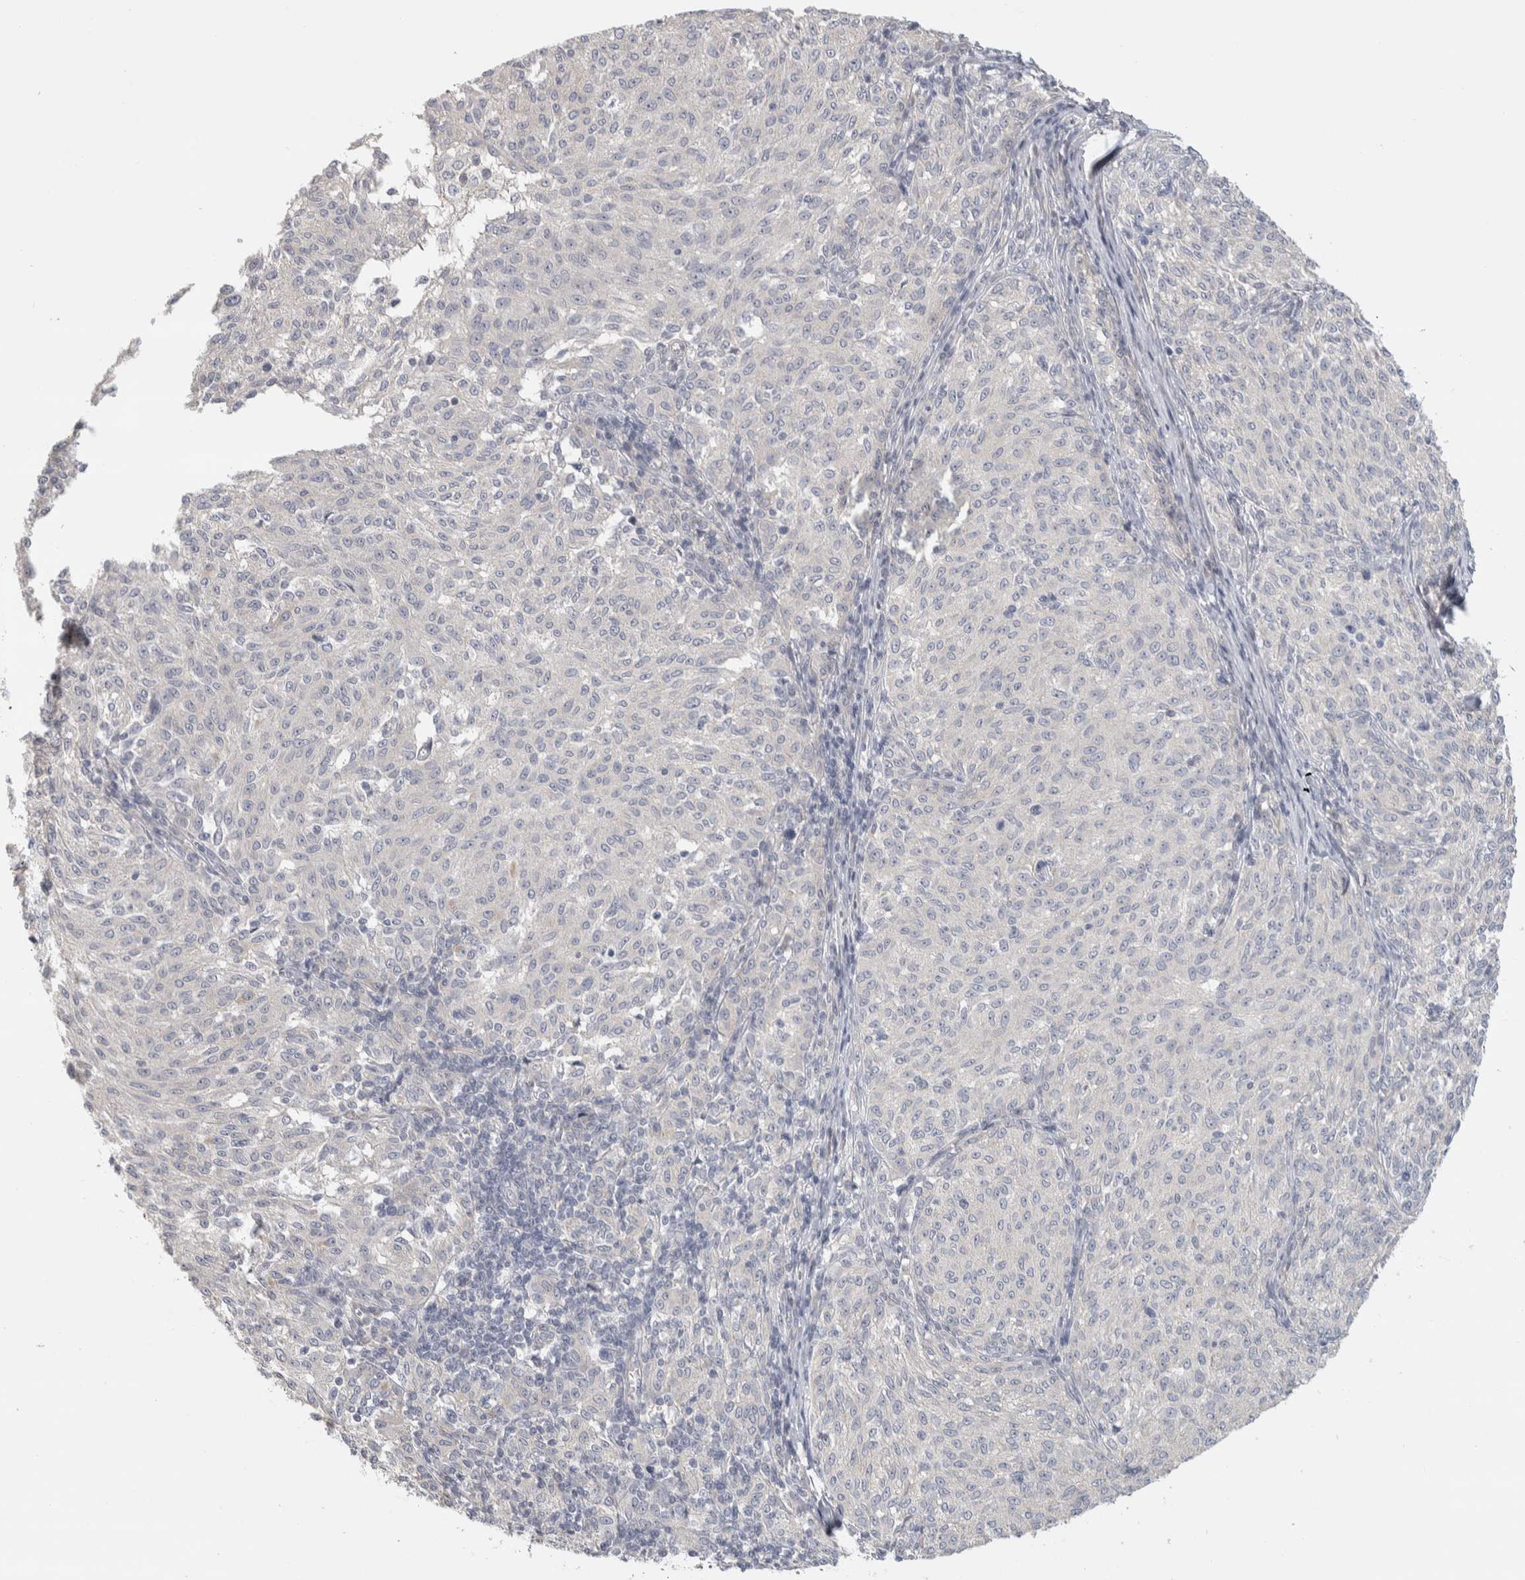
{"staining": {"intensity": "negative", "quantity": "none", "location": "none"}, "tissue": "melanoma", "cell_type": "Tumor cells", "image_type": "cancer", "snomed": [{"axis": "morphology", "description": "Malignant melanoma, NOS"}, {"axis": "topography", "description": "Skin"}], "caption": "Melanoma was stained to show a protein in brown. There is no significant expression in tumor cells. (IHC, brightfield microscopy, high magnification).", "gene": "DCXR", "patient": {"sex": "female", "age": 72}}